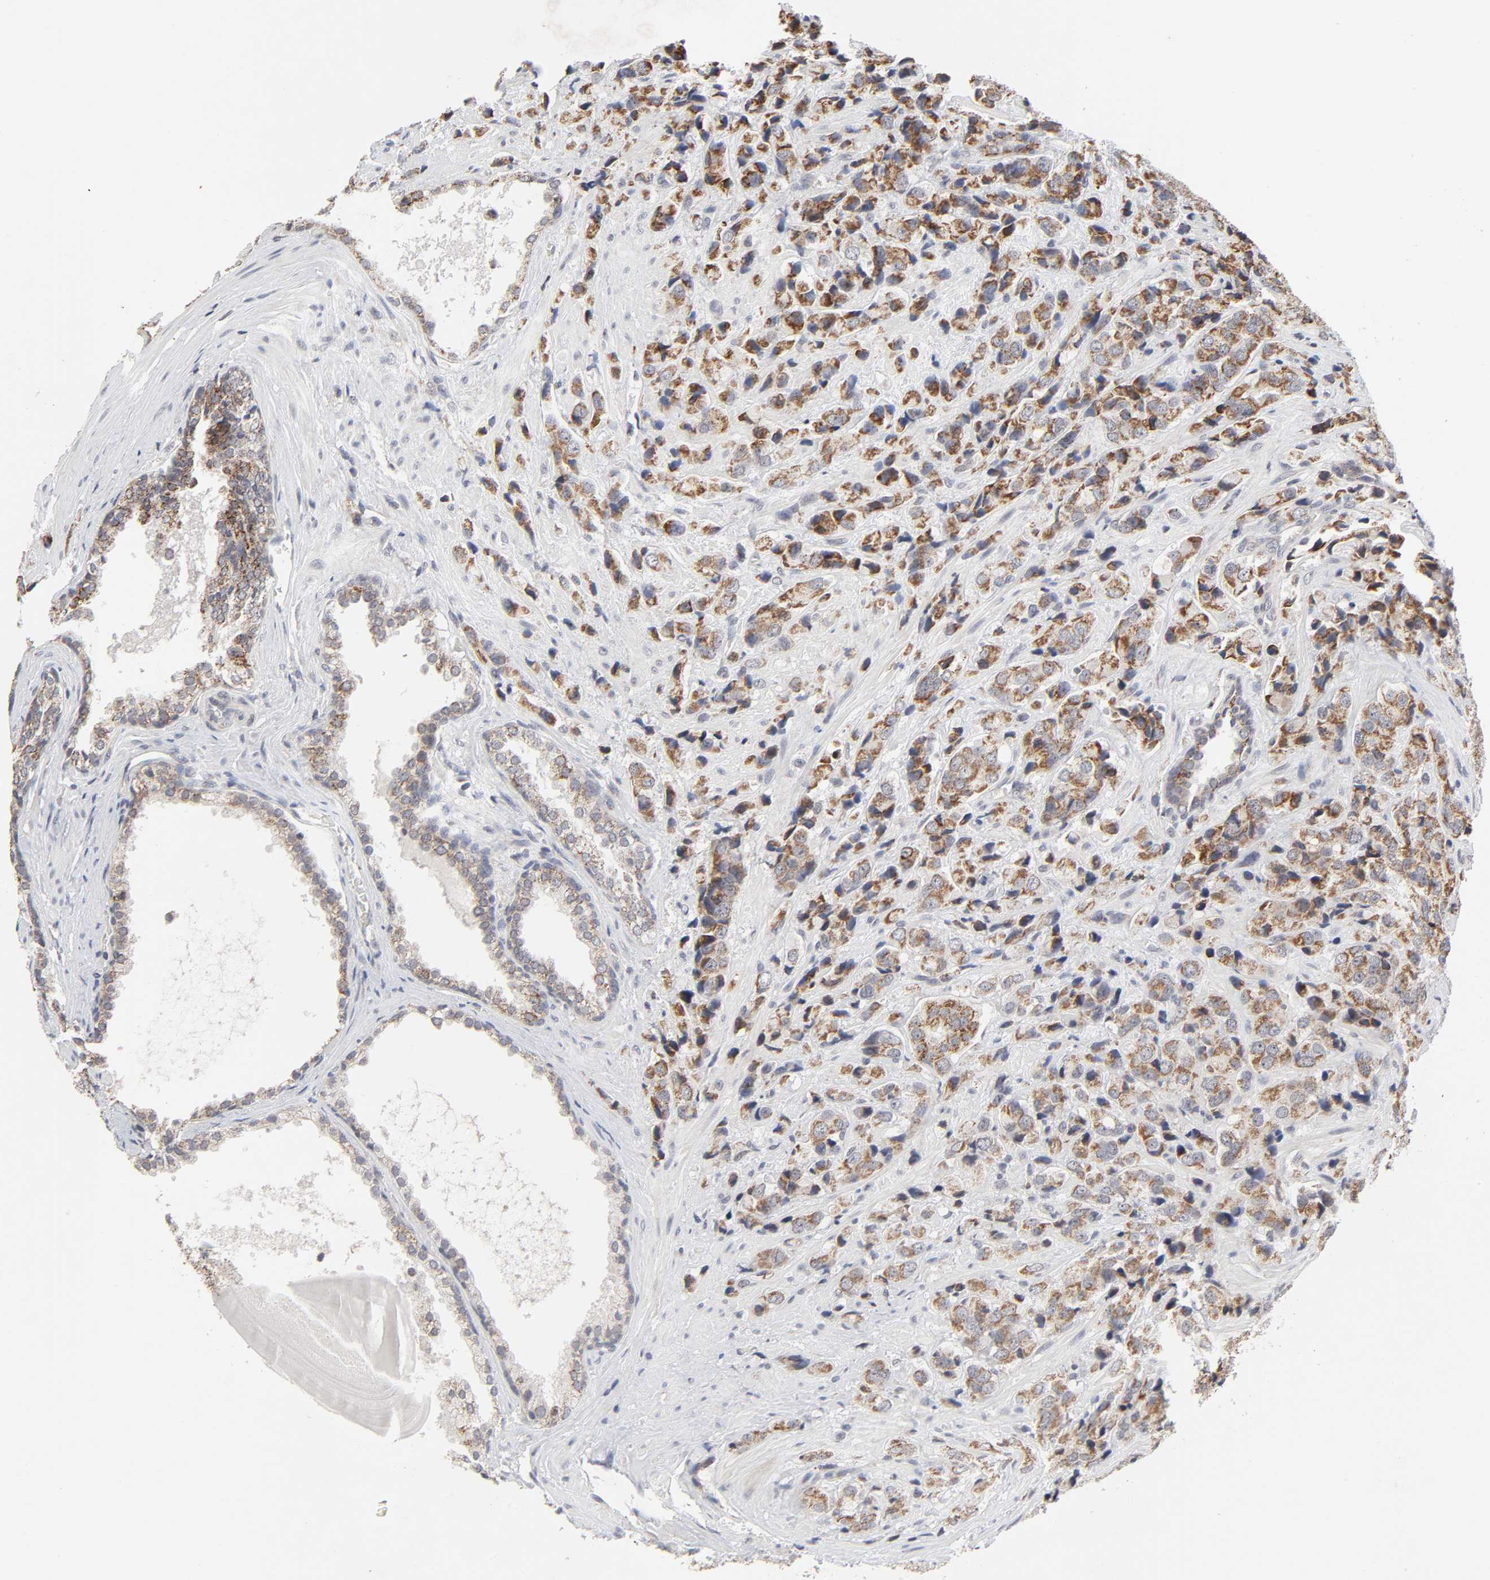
{"staining": {"intensity": "moderate", "quantity": ">75%", "location": "cytoplasmic/membranous"}, "tissue": "prostate cancer", "cell_type": "Tumor cells", "image_type": "cancer", "snomed": [{"axis": "morphology", "description": "Adenocarcinoma, High grade"}, {"axis": "topography", "description": "Prostate"}], "caption": "High-grade adenocarcinoma (prostate) stained for a protein exhibits moderate cytoplasmic/membranous positivity in tumor cells.", "gene": "AUH", "patient": {"sex": "male", "age": 70}}